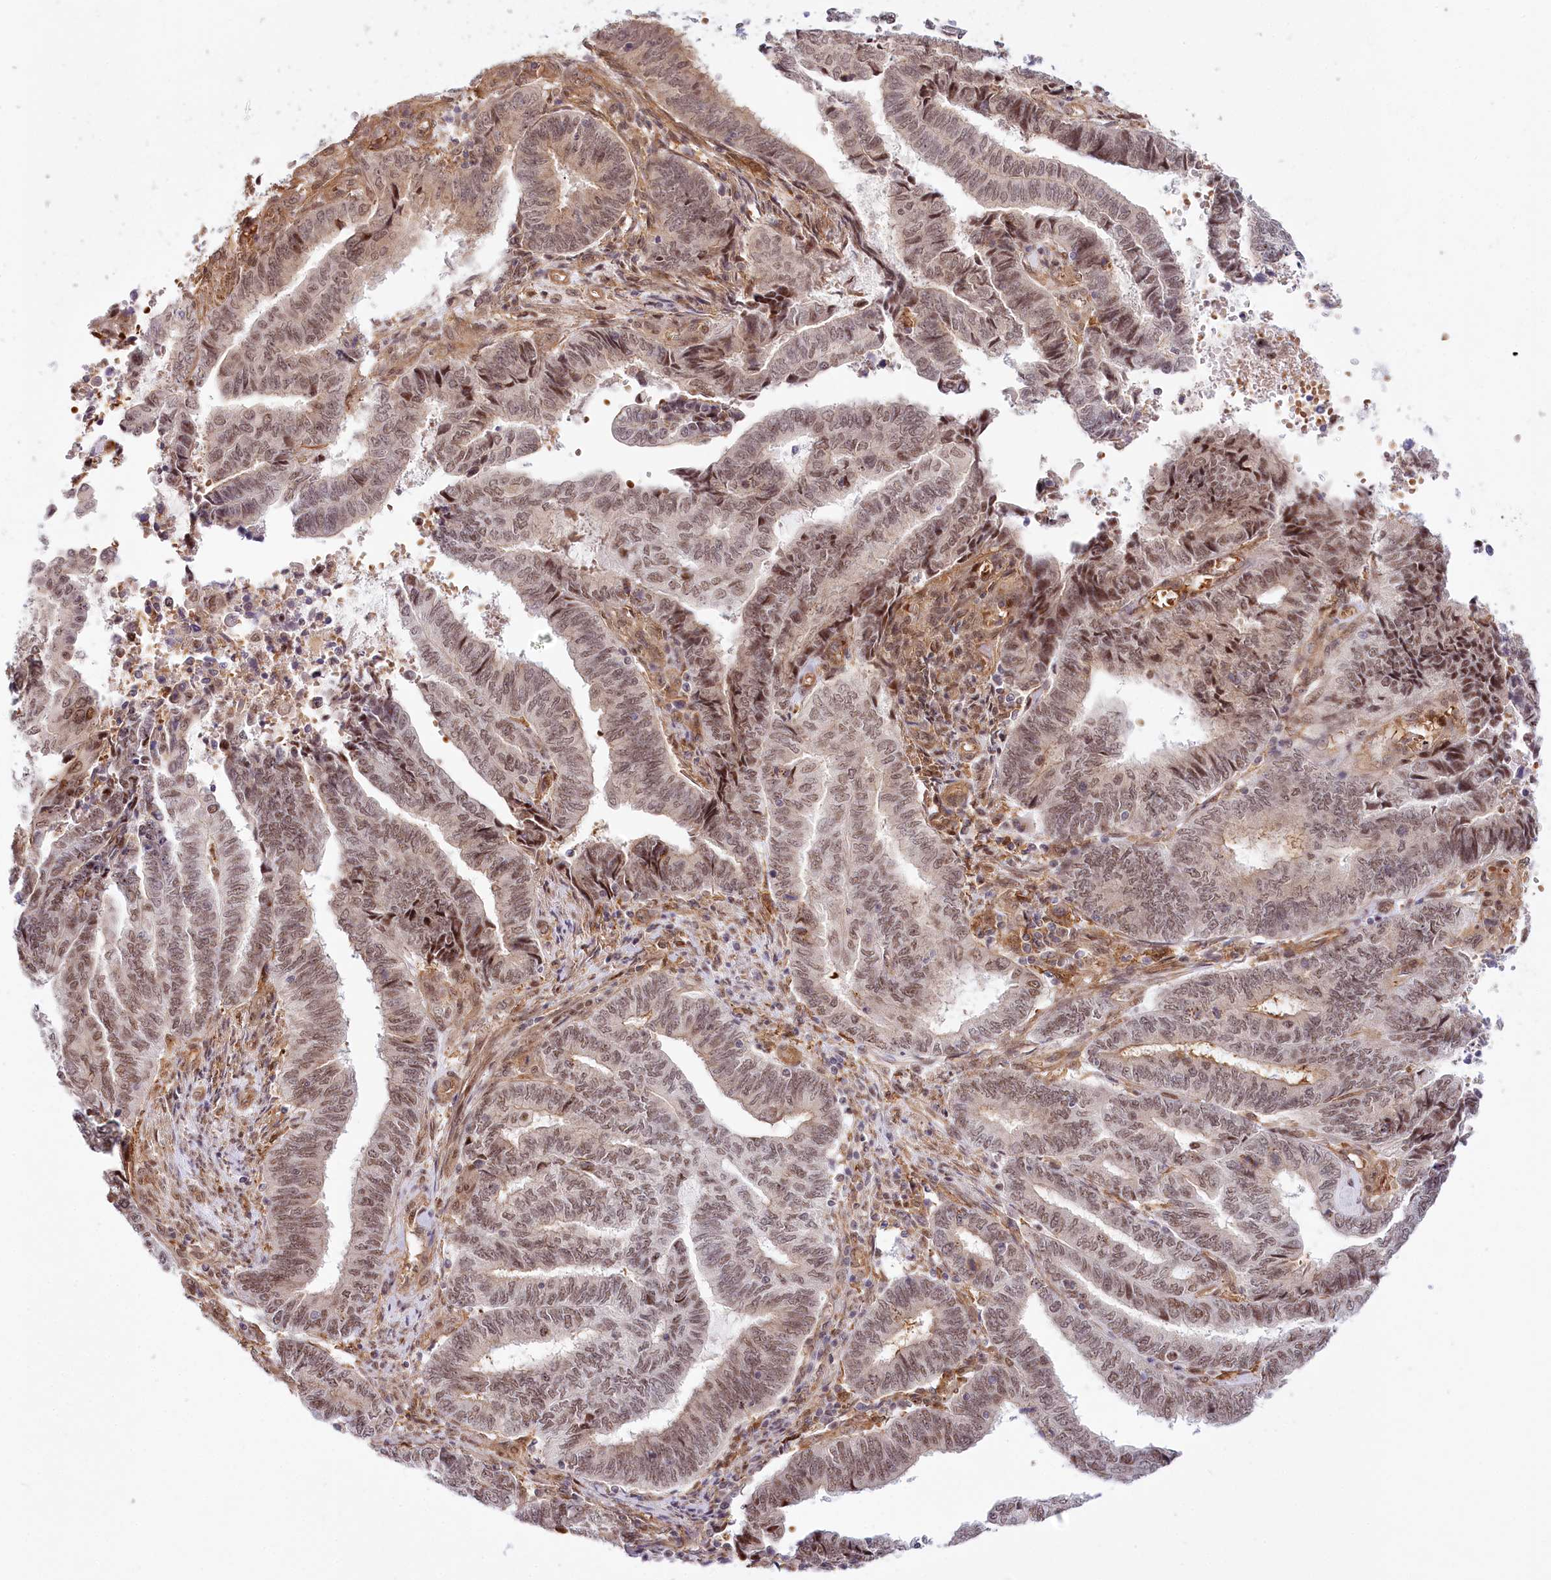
{"staining": {"intensity": "moderate", "quantity": ">75%", "location": "nuclear"}, "tissue": "endometrial cancer", "cell_type": "Tumor cells", "image_type": "cancer", "snomed": [{"axis": "morphology", "description": "Adenocarcinoma, NOS"}, {"axis": "topography", "description": "Uterus"}, {"axis": "topography", "description": "Endometrium"}], "caption": "The immunohistochemical stain highlights moderate nuclear expression in tumor cells of adenocarcinoma (endometrial) tissue.", "gene": "TUBGCP2", "patient": {"sex": "female", "age": 70}}